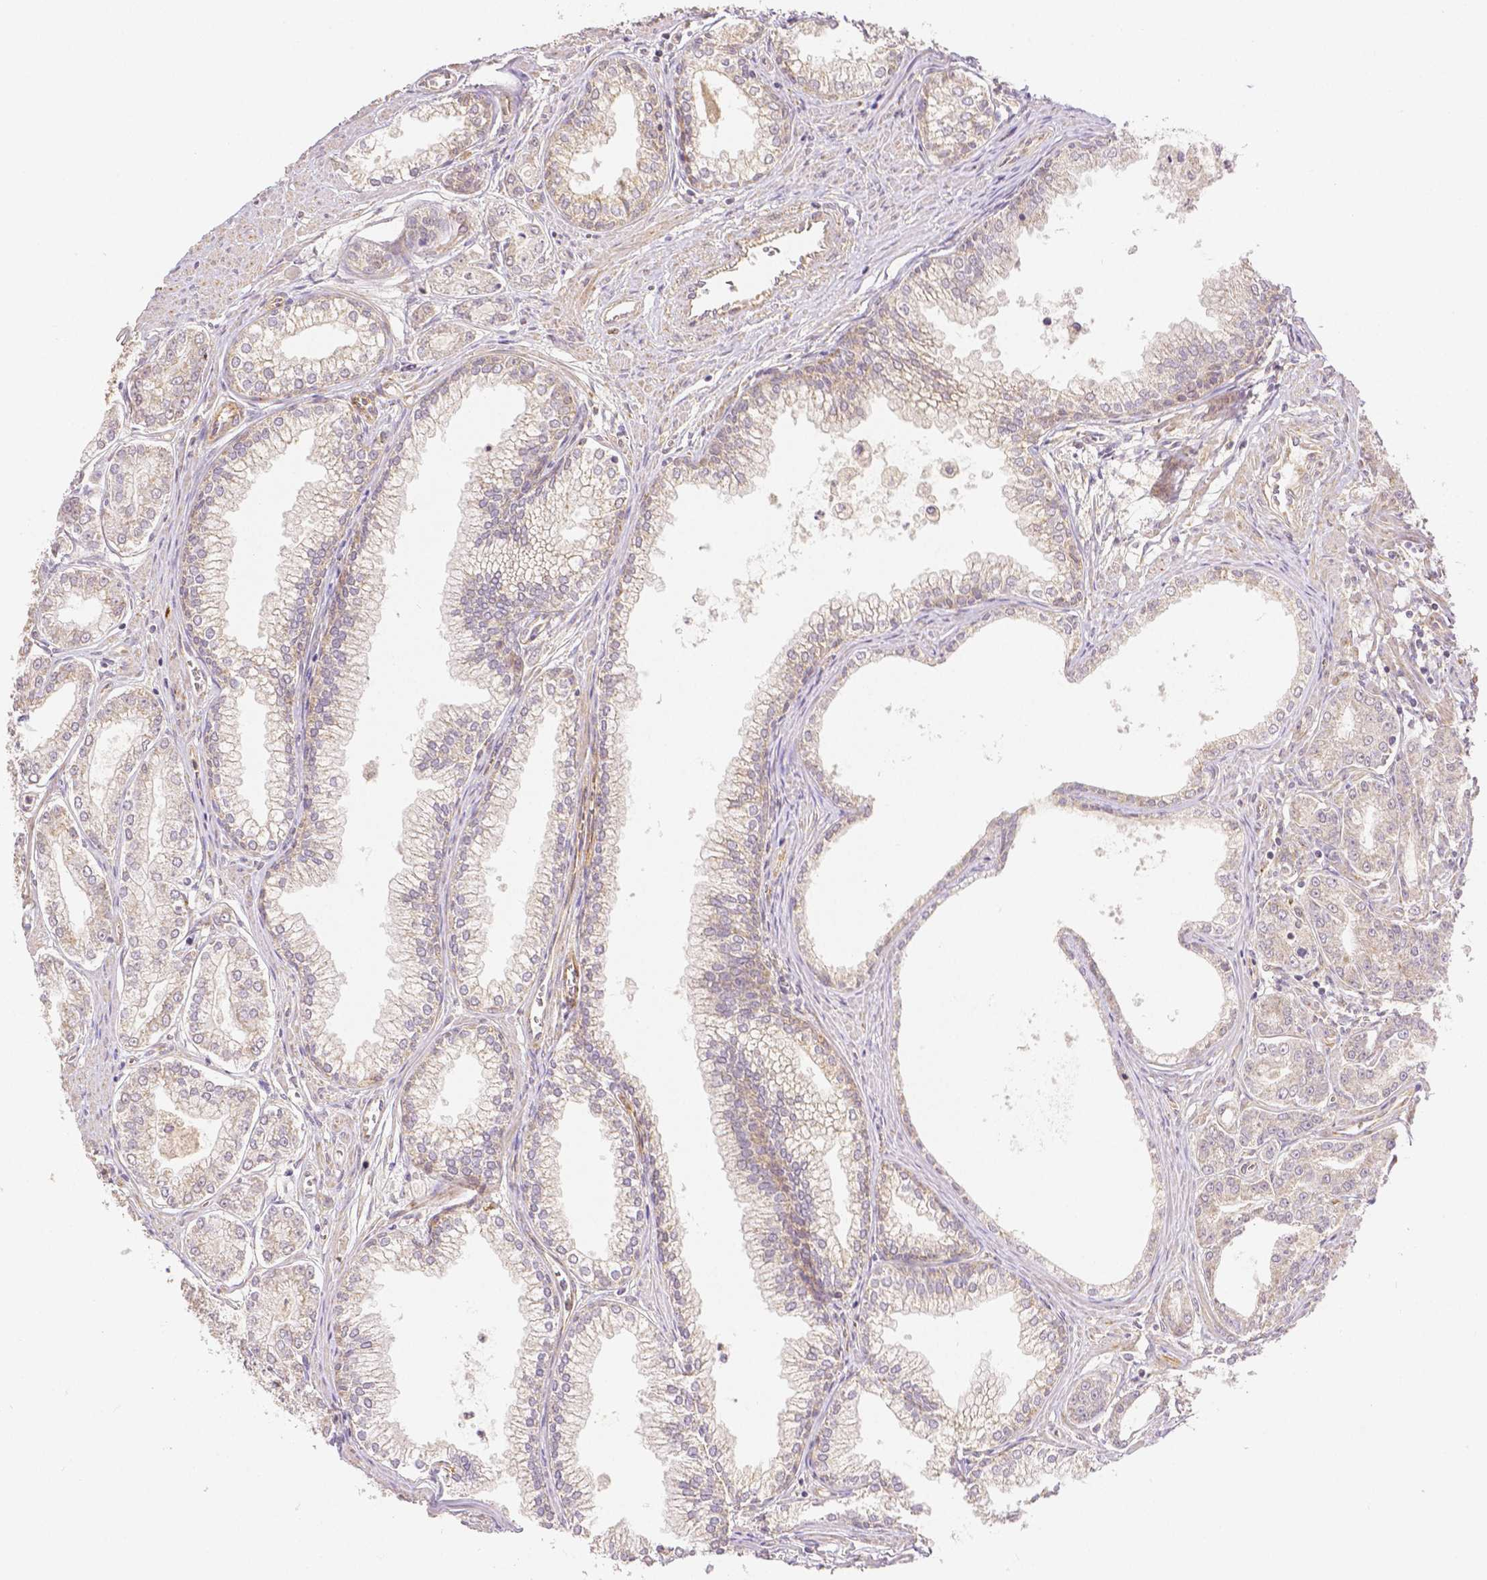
{"staining": {"intensity": "negative", "quantity": "none", "location": "none"}, "tissue": "prostate cancer", "cell_type": "Tumor cells", "image_type": "cancer", "snomed": [{"axis": "morphology", "description": "Adenocarcinoma, NOS"}, {"axis": "topography", "description": "Prostate"}], "caption": "Prostate cancer (adenocarcinoma) was stained to show a protein in brown. There is no significant expression in tumor cells.", "gene": "RHOT1", "patient": {"sex": "male", "age": 71}}